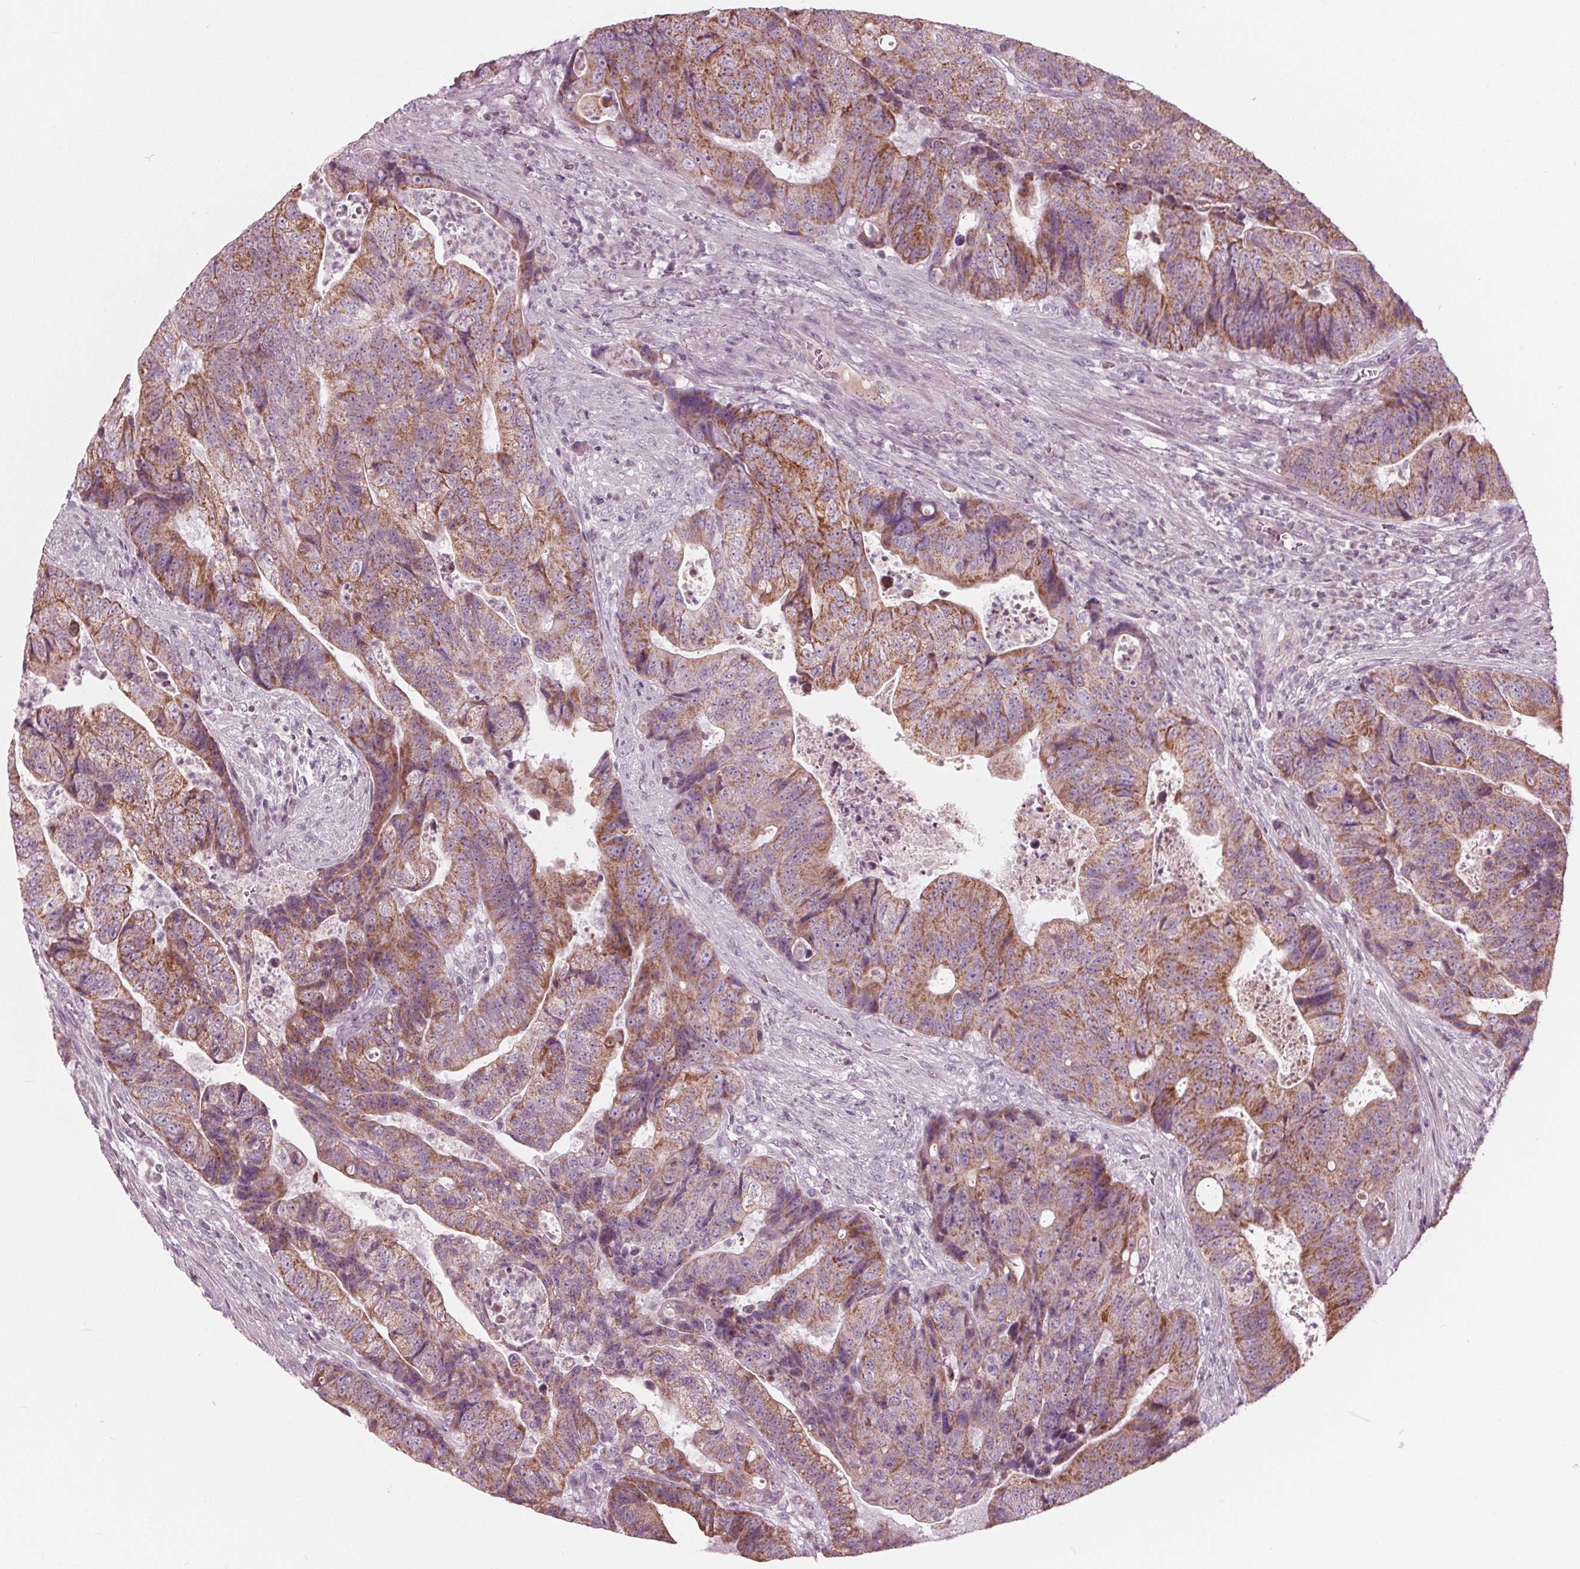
{"staining": {"intensity": "moderate", "quantity": "25%-75%", "location": "cytoplasmic/membranous"}, "tissue": "colorectal cancer", "cell_type": "Tumor cells", "image_type": "cancer", "snomed": [{"axis": "morphology", "description": "Normal tissue, NOS"}, {"axis": "morphology", "description": "Adenocarcinoma, NOS"}, {"axis": "topography", "description": "Colon"}], "caption": "Immunohistochemical staining of human adenocarcinoma (colorectal) exhibits medium levels of moderate cytoplasmic/membranous positivity in approximately 25%-75% of tumor cells.", "gene": "CLN6", "patient": {"sex": "female", "age": 48}}